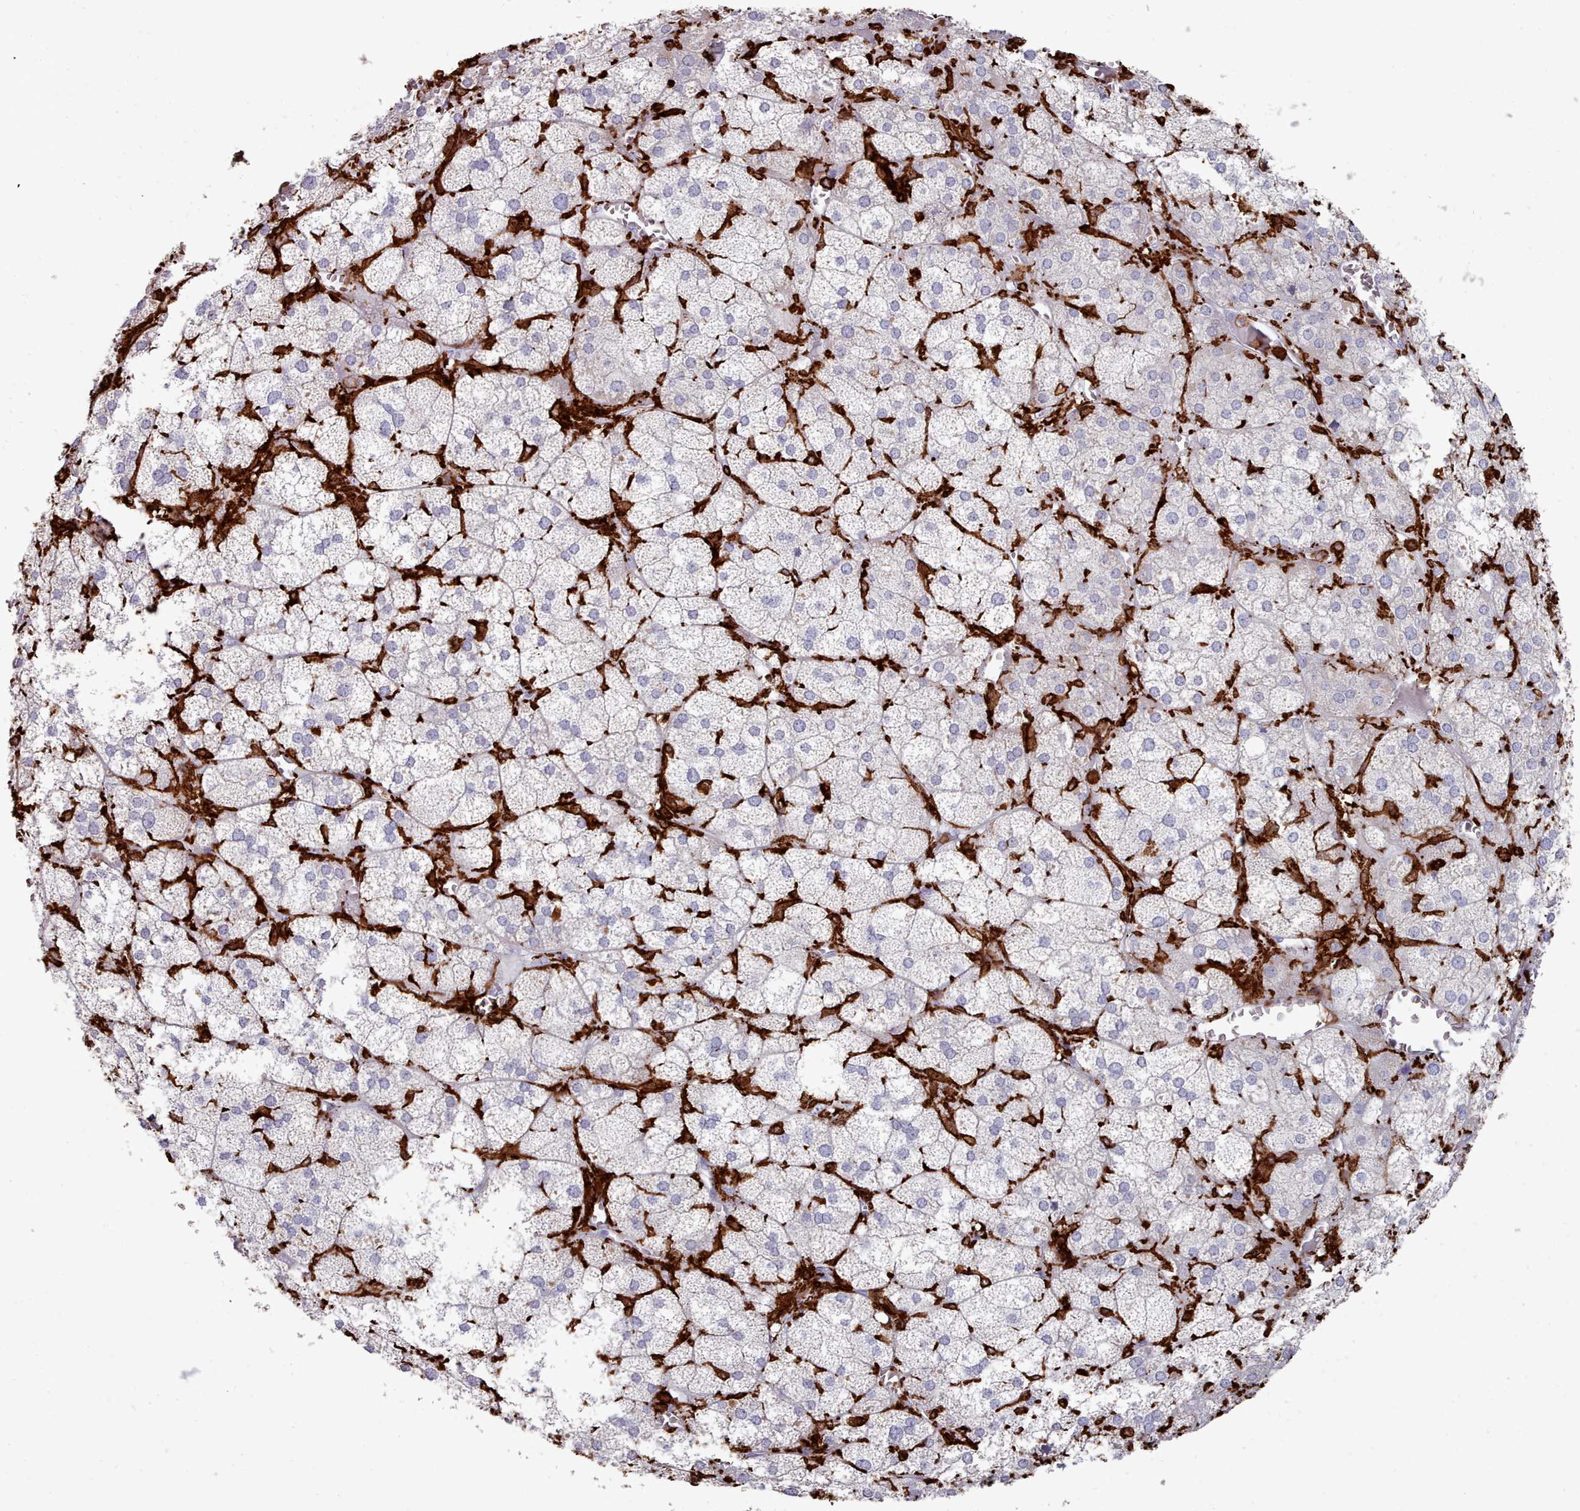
{"staining": {"intensity": "negative", "quantity": "none", "location": "none"}, "tissue": "adrenal gland", "cell_type": "Glandular cells", "image_type": "normal", "snomed": [{"axis": "morphology", "description": "Normal tissue, NOS"}, {"axis": "topography", "description": "Adrenal gland"}], "caption": "Adrenal gland stained for a protein using immunohistochemistry shows no positivity glandular cells.", "gene": "AIF1", "patient": {"sex": "female", "age": 61}}